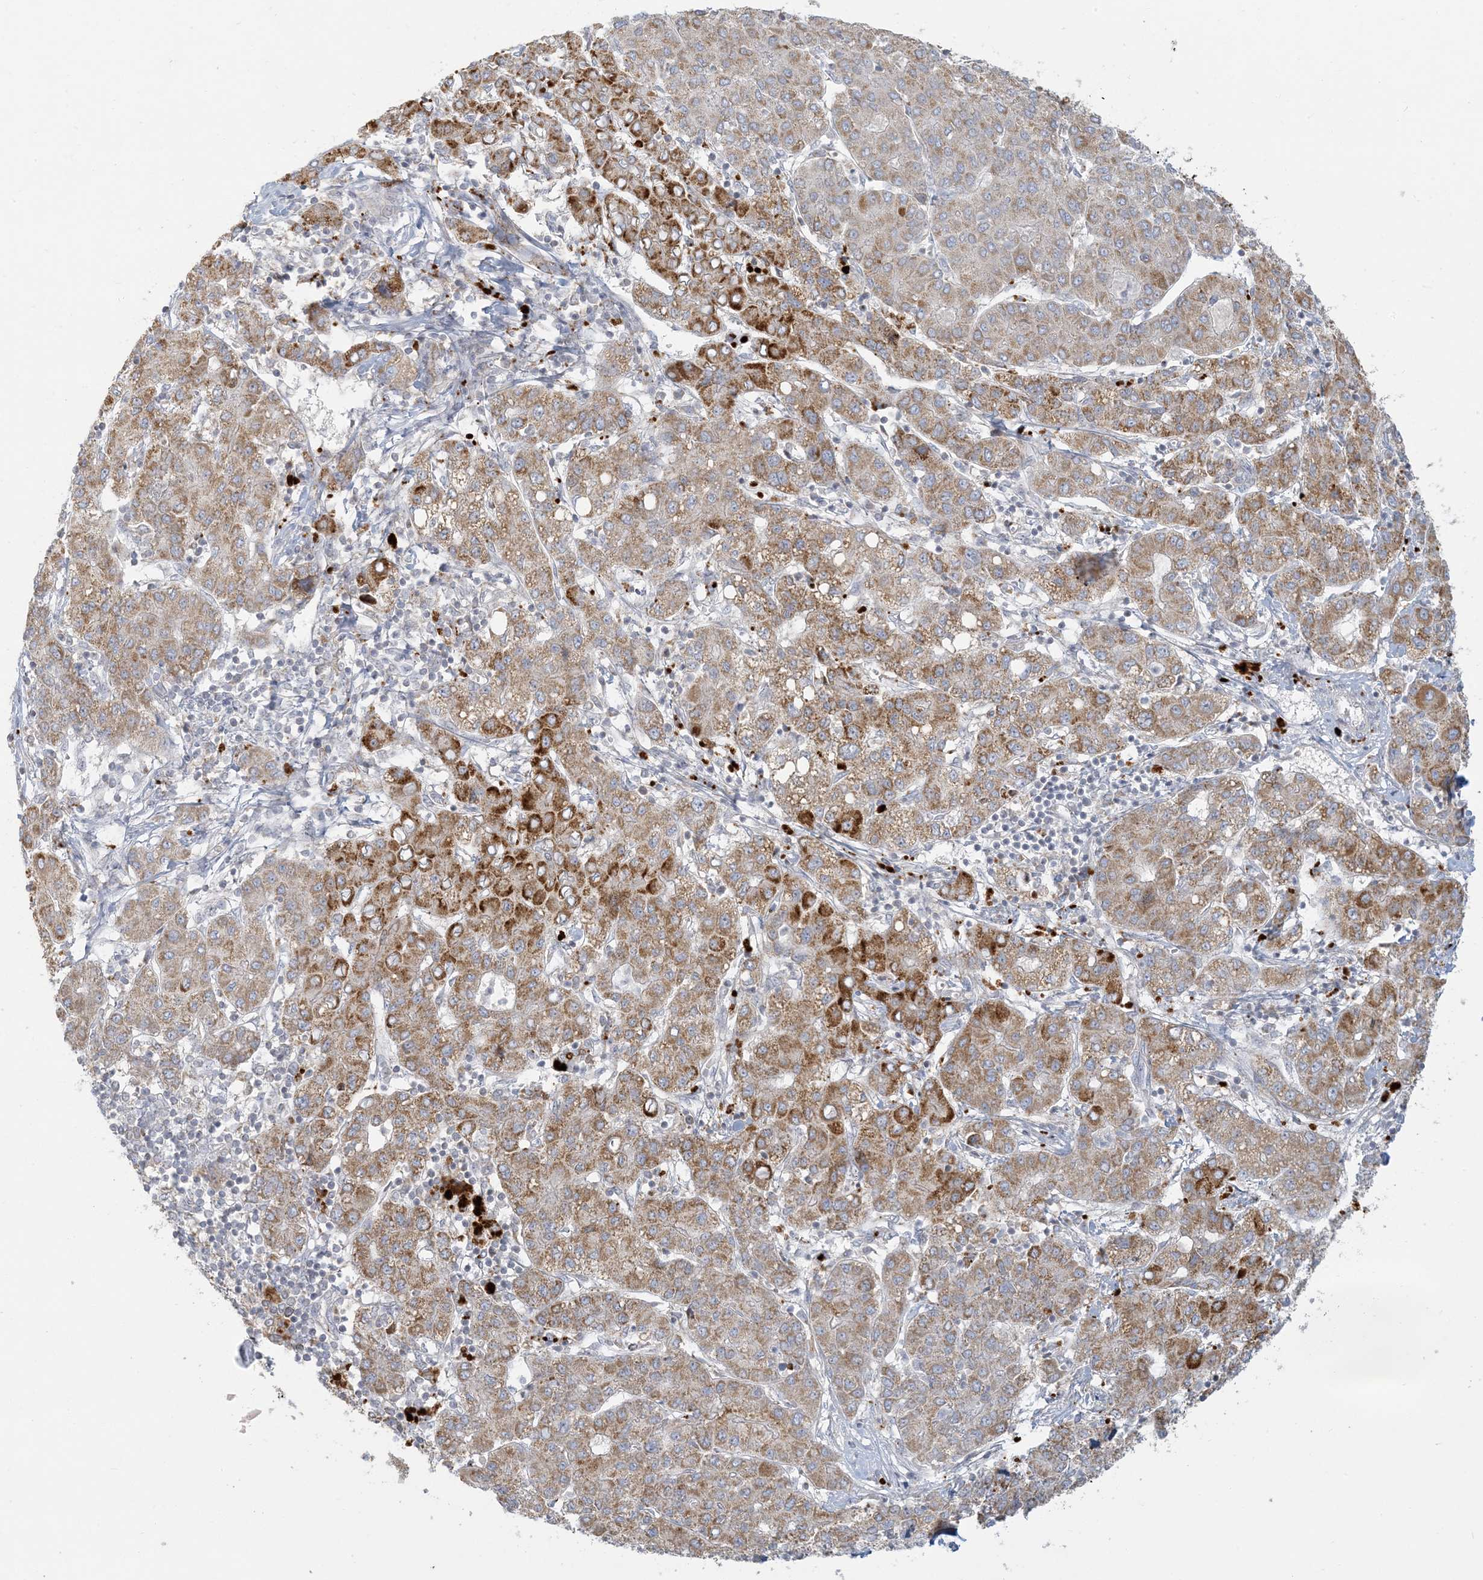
{"staining": {"intensity": "moderate", "quantity": "25%-75%", "location": "cytoplasmic/membranous"}, "tissue": "liver cancer", "cell_type": "Tumor cells", "image_type": "cancer", "snomed": [{"axis": "morphology", "description": "Carcinoma, Hepatocellular, NOS"}, {"axis": "topography", "description": "Liver"}], "caption": "Immunohistochemical staining of human hepatocellular carcinoma (liver) reveals moderate cytoplasmic/membranous protein positivity in approximately 25%-75% of tumor cells. (DAB IHC with brightfield microscopy, high magnification).", "gene": "MCAT", "patient": {"sex": "male", "age": 65}}